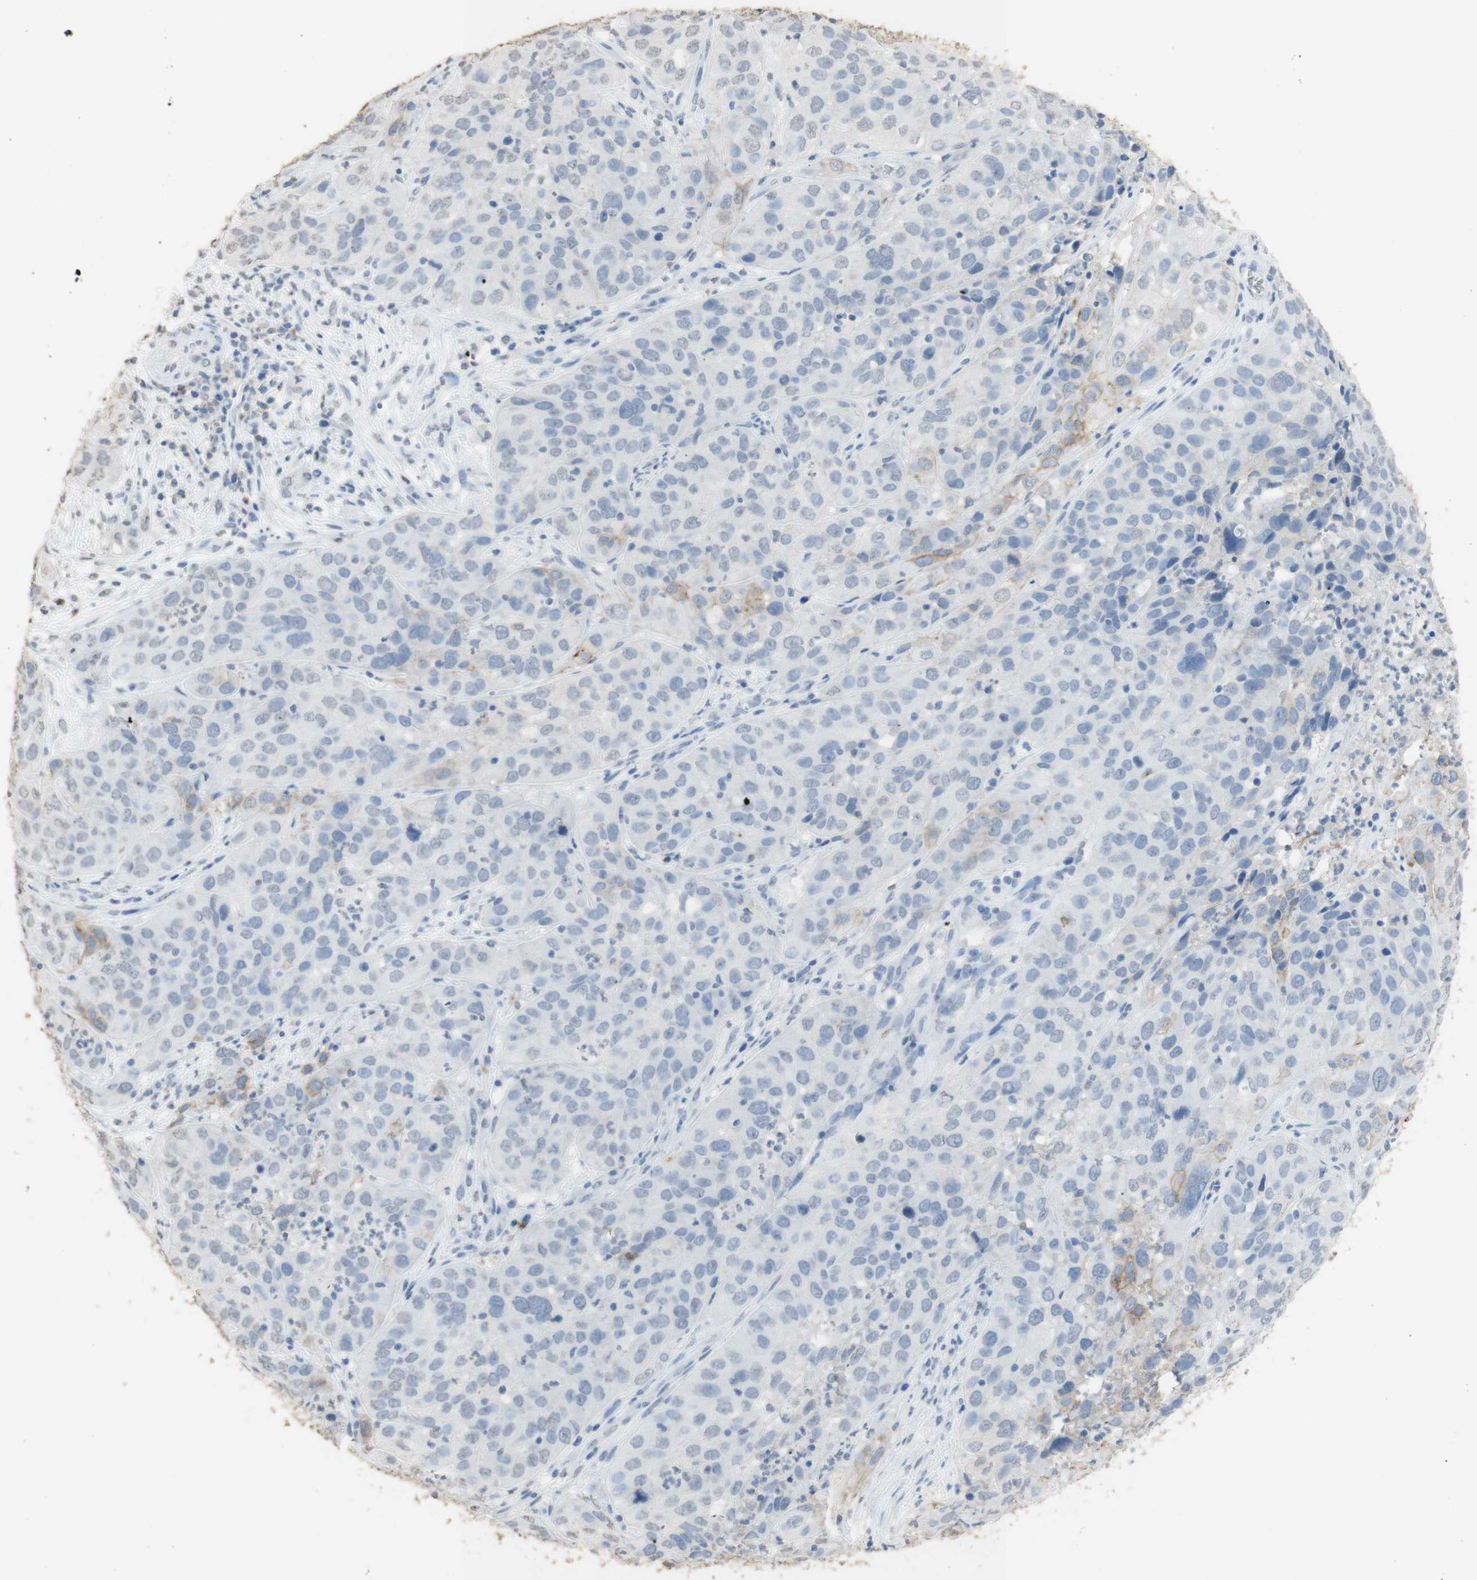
{"staining": {"intensity": "weak", "quantity": "<25%", "location": "cytoplasmic/membranous"}, "tissue": "cervical cancer", "cell_type": "Tumor cells", "image_type": "cancer", "snomed": [{"axis": "morphology", "description": "Squamous cell carcinoma, NOS"}, {"axis": "topography", "description": "Cervix"}], "caption": "An immunohistochemistry (IHC) photomicrograph of cervical squamous cell carcinoma is shown. There is no staining in tumor cells of cervical squamous cell carcinoma. The staining is performed using DAB (3,3'-diaminobenzidine) brown chromogen with nuclei counter-stained in using hematoxylin.", "gene": "L1CAM", "patient": {"sex": "female", "age": 32}}